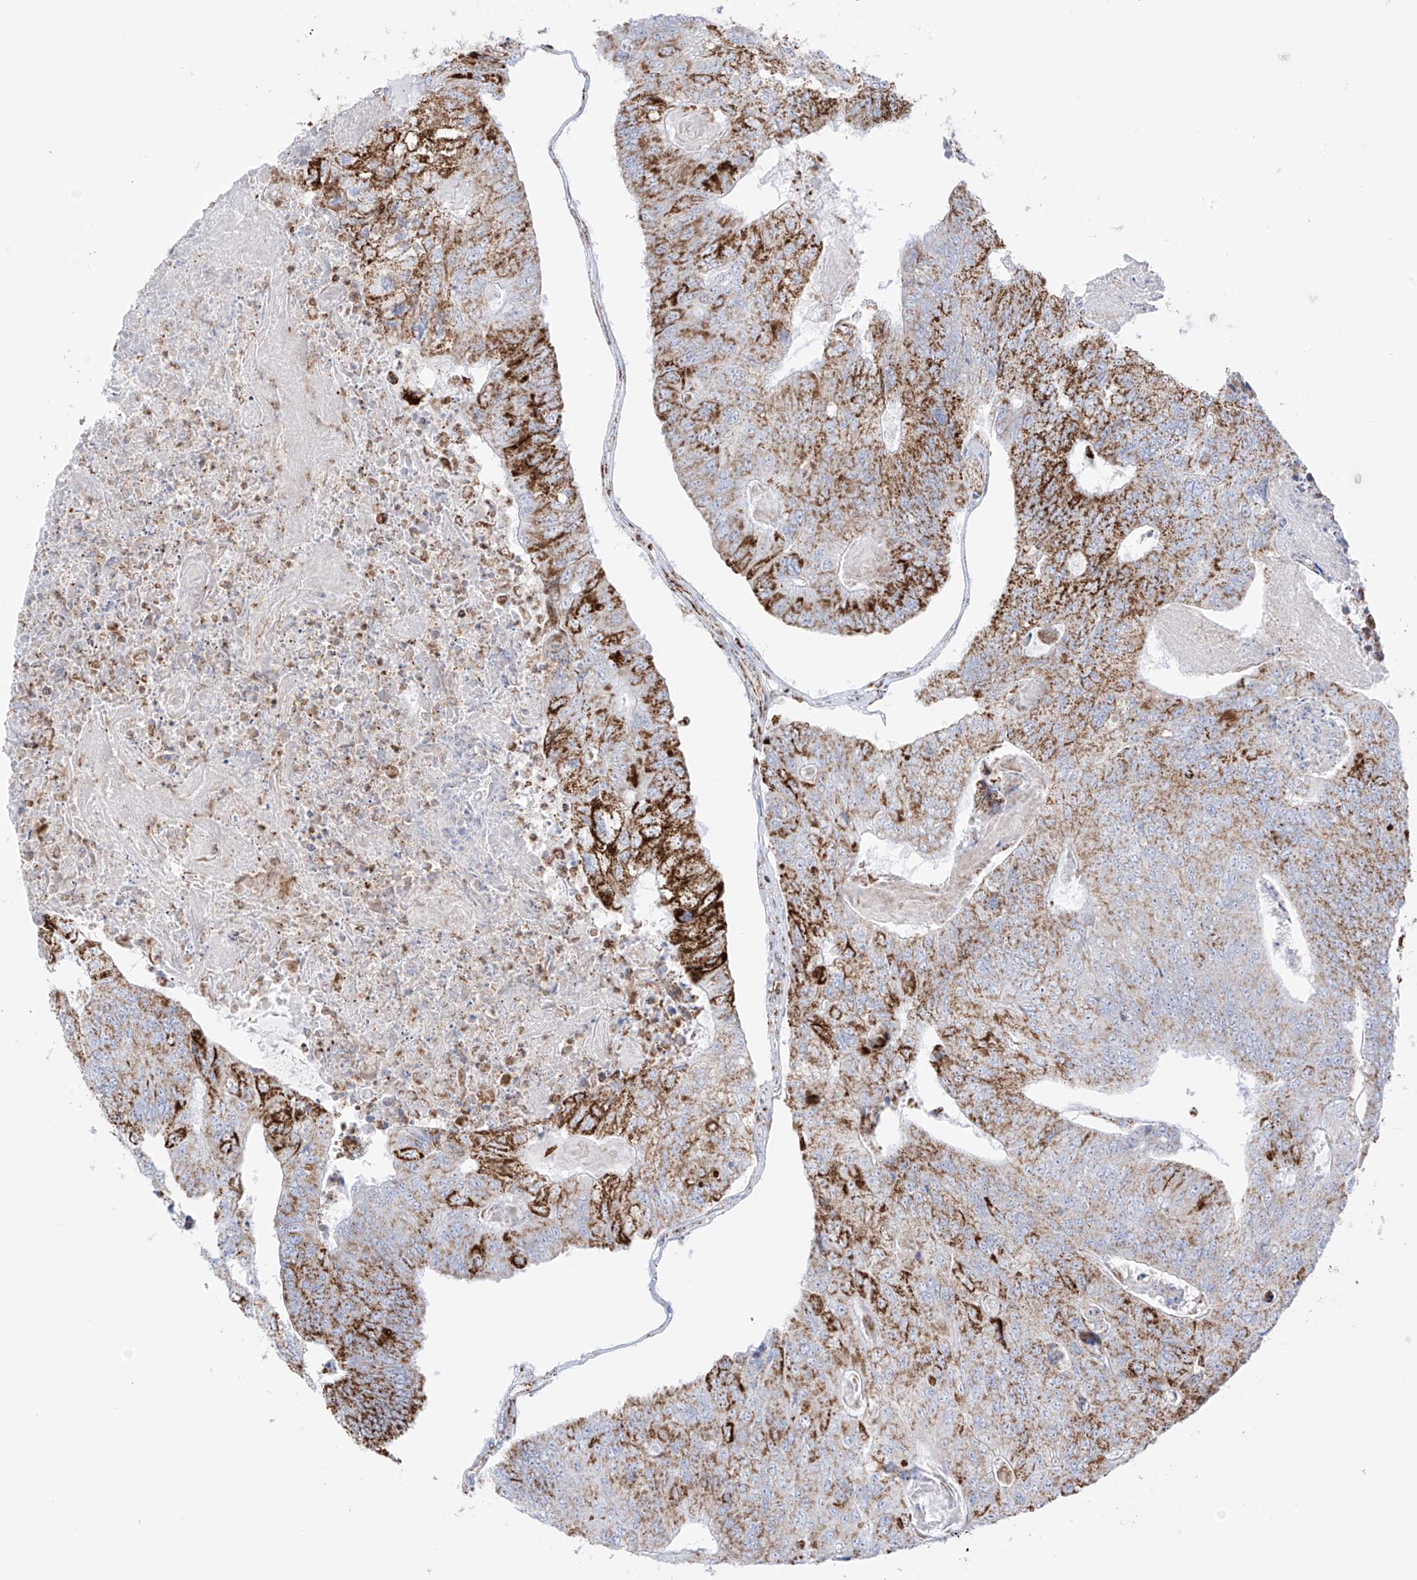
{"staining": {"intensity": "moderate", "quantity": ">75%", "location": "cytoplasmic/membranous"}, "tissue": "colorectal cancer", "cell_type": "Tumor cells", "image_type": "cancer", "snomed": [{"axis": "morphology", "description": "Adenocarcinoma, NOS"}, {"axis": "topography", "description": "Colon"}], "caption": "There is medium levels of moderate cytoplasmic/membranous expression in tumor cells of colorectal cancer, as demonstrated by immunohistochemical staining (brown color).", "gene": "XKR3", "patient": {"sex": "female", "age": 67}}